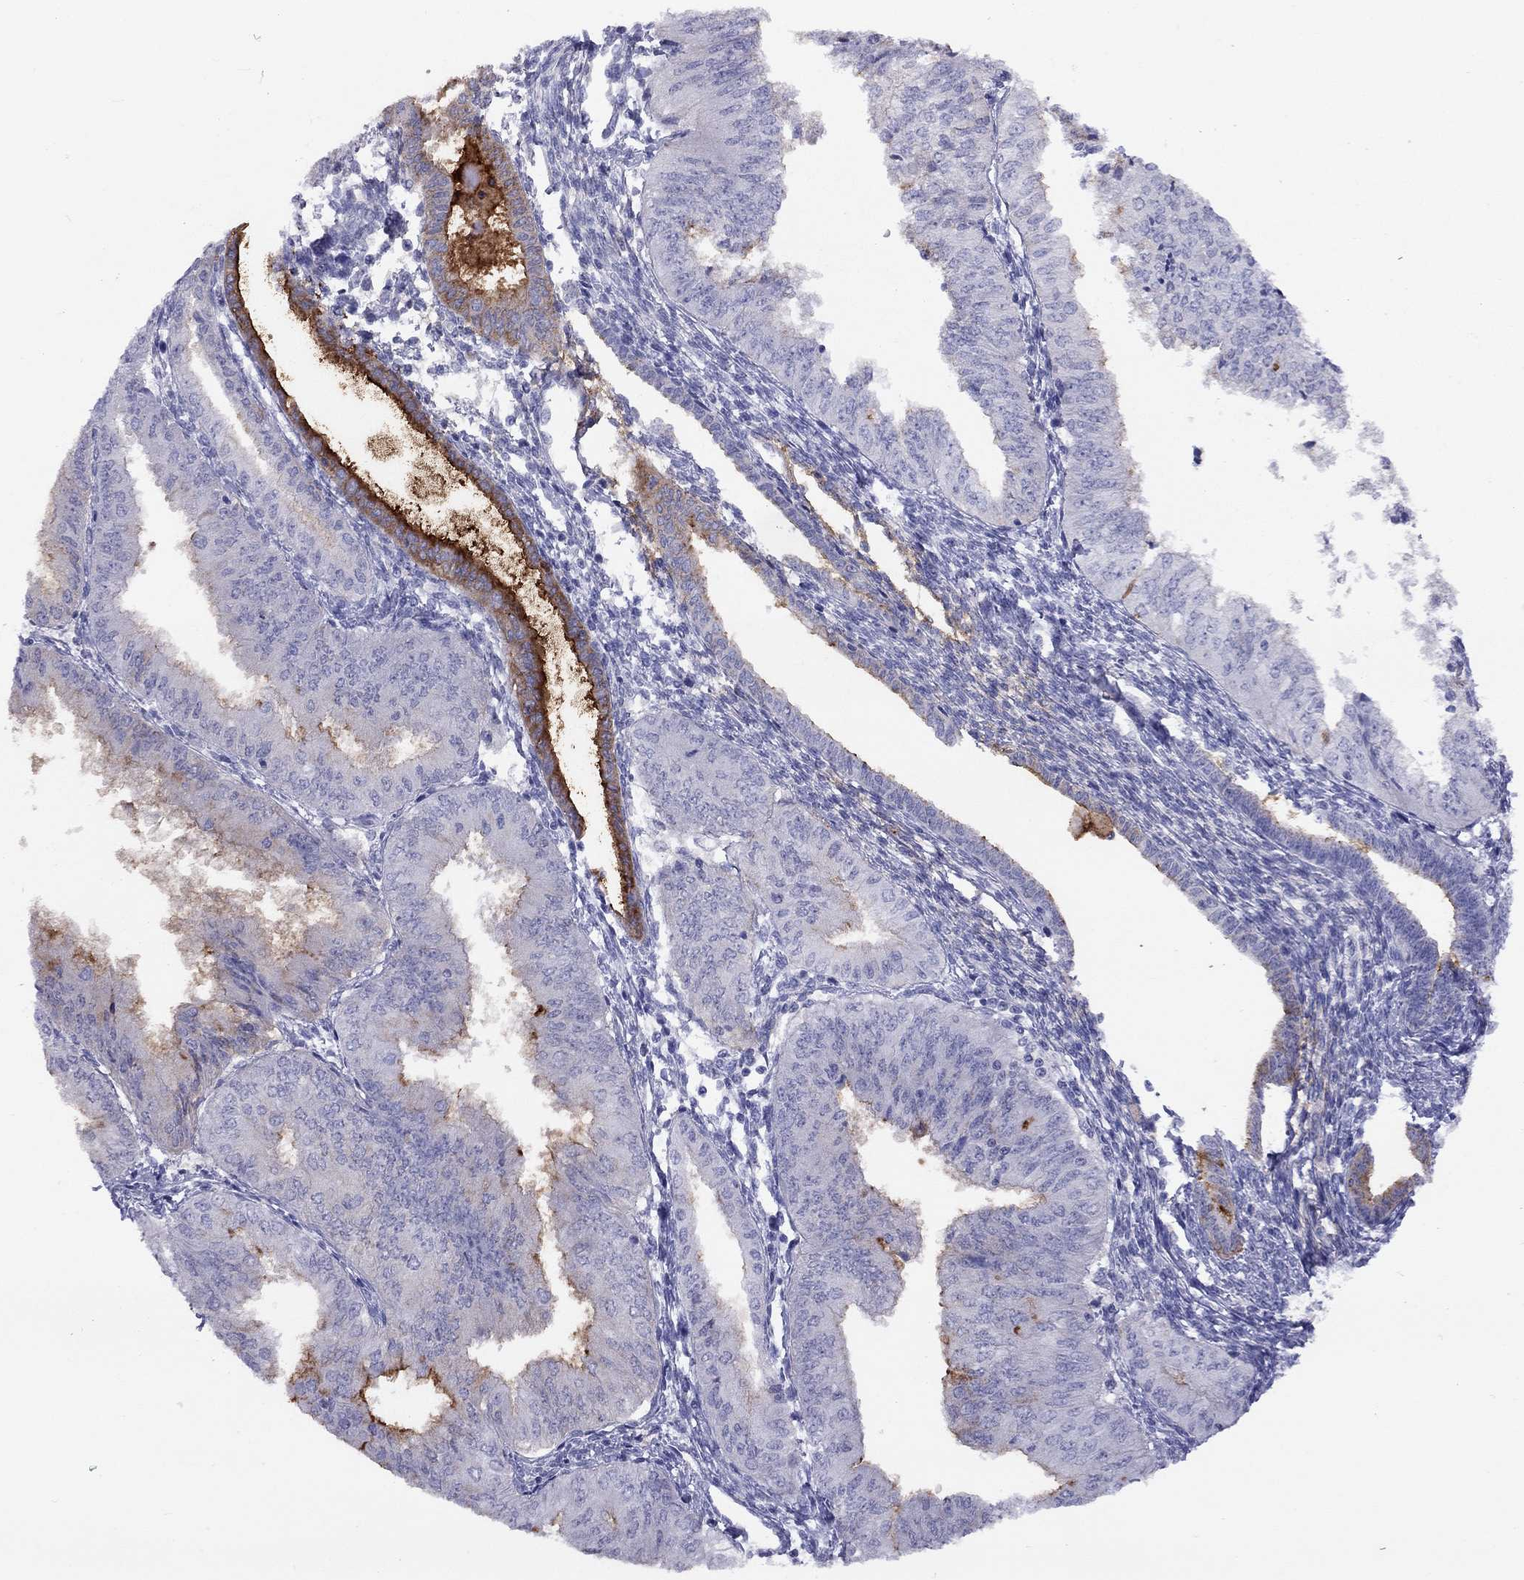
{"staining": {"intensity": "strong", "quantity": "<25%", "location": "cytoplasmic/membranous"}, "tissue": "endometrial cancer", "cell_type": "Tumor cells", "image_type": "cancer", "snomed": [{"axis": "morphology", "description": "Adenocarcinoma, NOS"}, {"axis": "topography", "description": "Endometrium"}], "caption": "Protein expression analysis of human endometrial cancer (adenocarcinoma) reveals strong cytoplasmic/membranous positivity in approximately <25% of tumor cells. (Stains: DAB in brown, nuclei in blue, Microscopy: brightfield microscopy at high magnification).", "gene": "MUC16", "patient": {"sex": "female", "age": 53}}